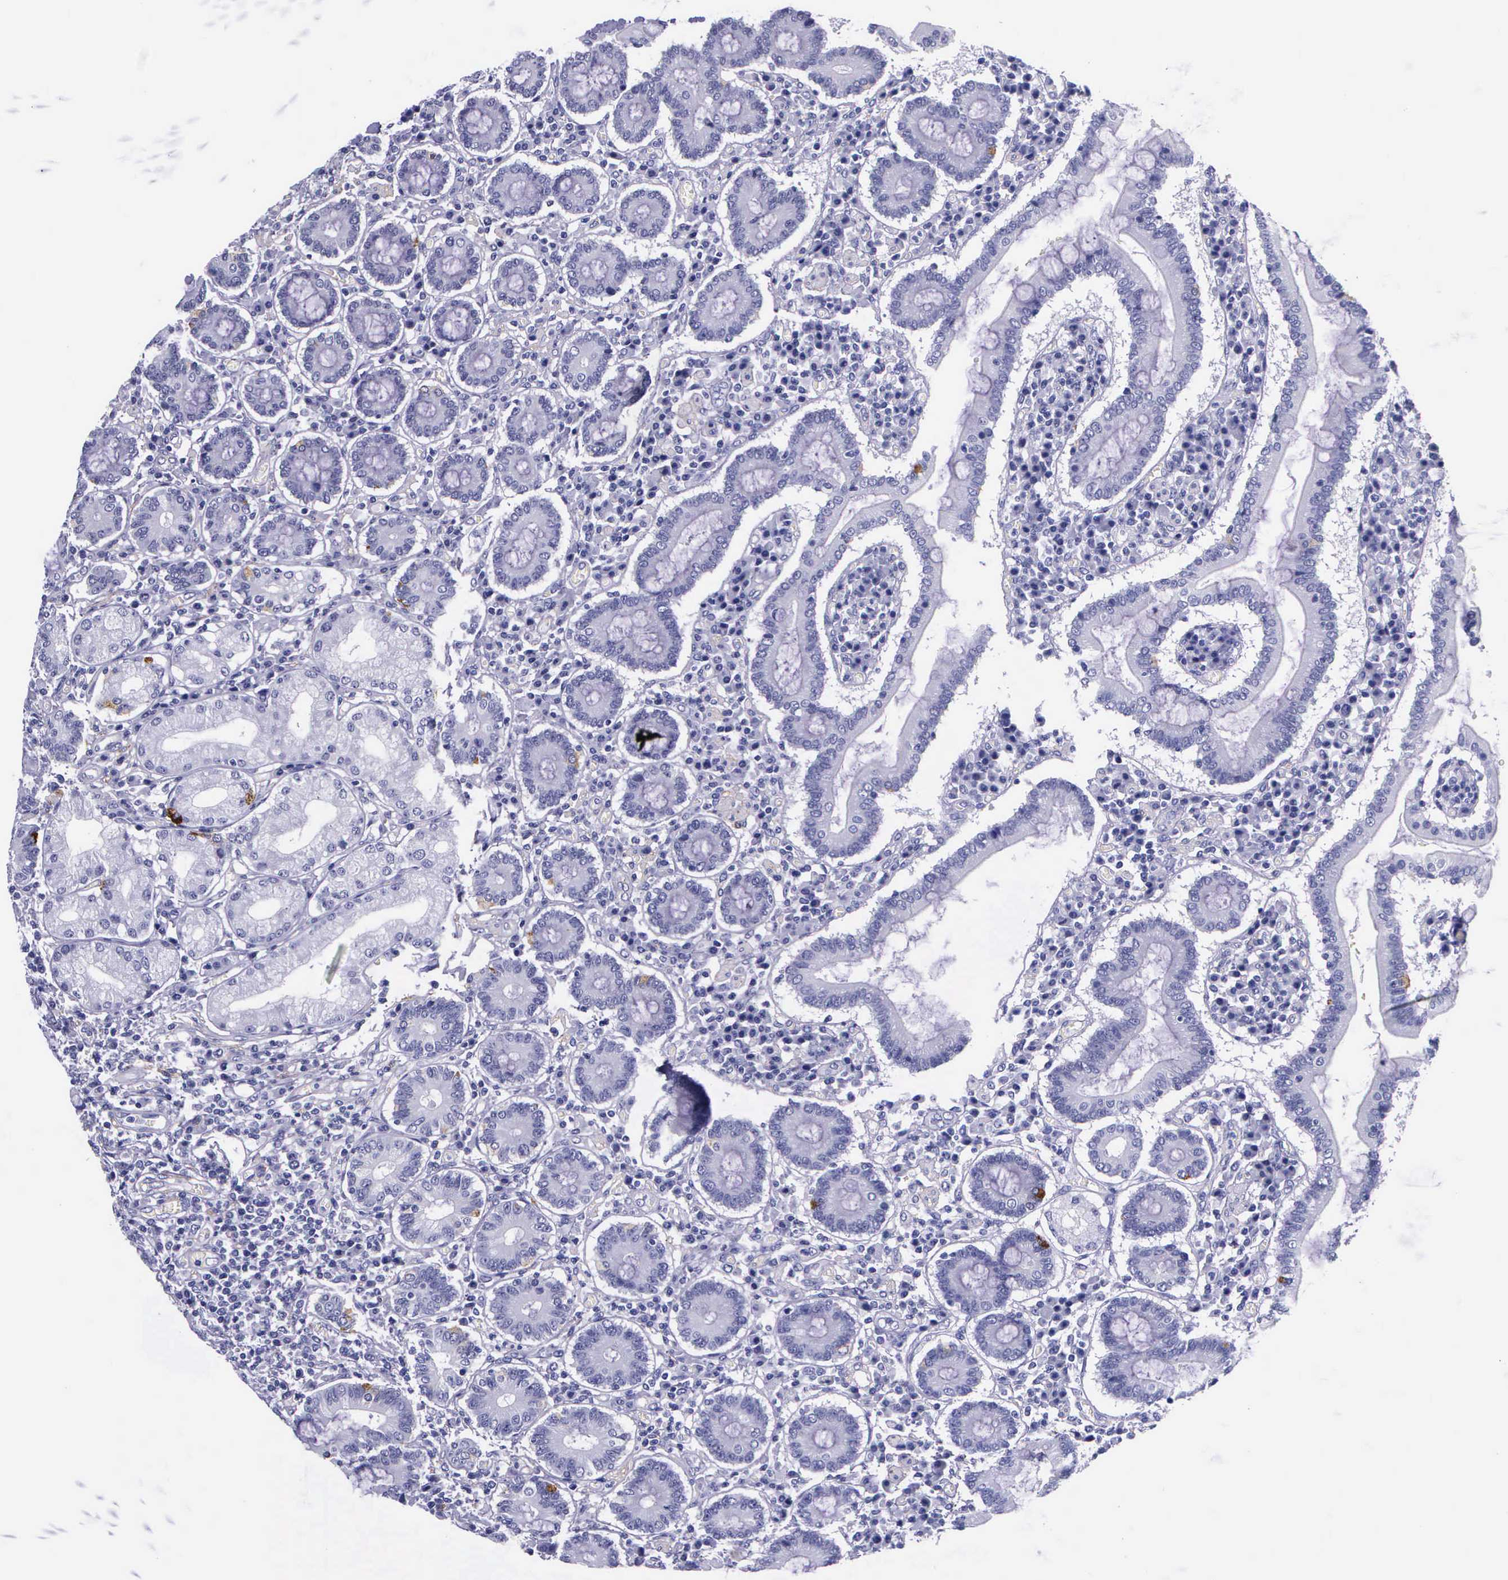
{"staining": {"intensity": "negative", "quantity": "none", "location": "none"}, "tissue": "duodenum", "cell_type": "Glandular cells", "image_type": "normal", "snomed": [{"axis": "morphology", "description": "Normal tissue, NOS"}, {"axis": "topography", "description": "Duodenum"}], "caption": "Micrograph shows no significant protein staining in glandular cells of unremarkable duodenum.", "gene": "AHNAK2", "patient": {"sex": "female", "age": 73}}